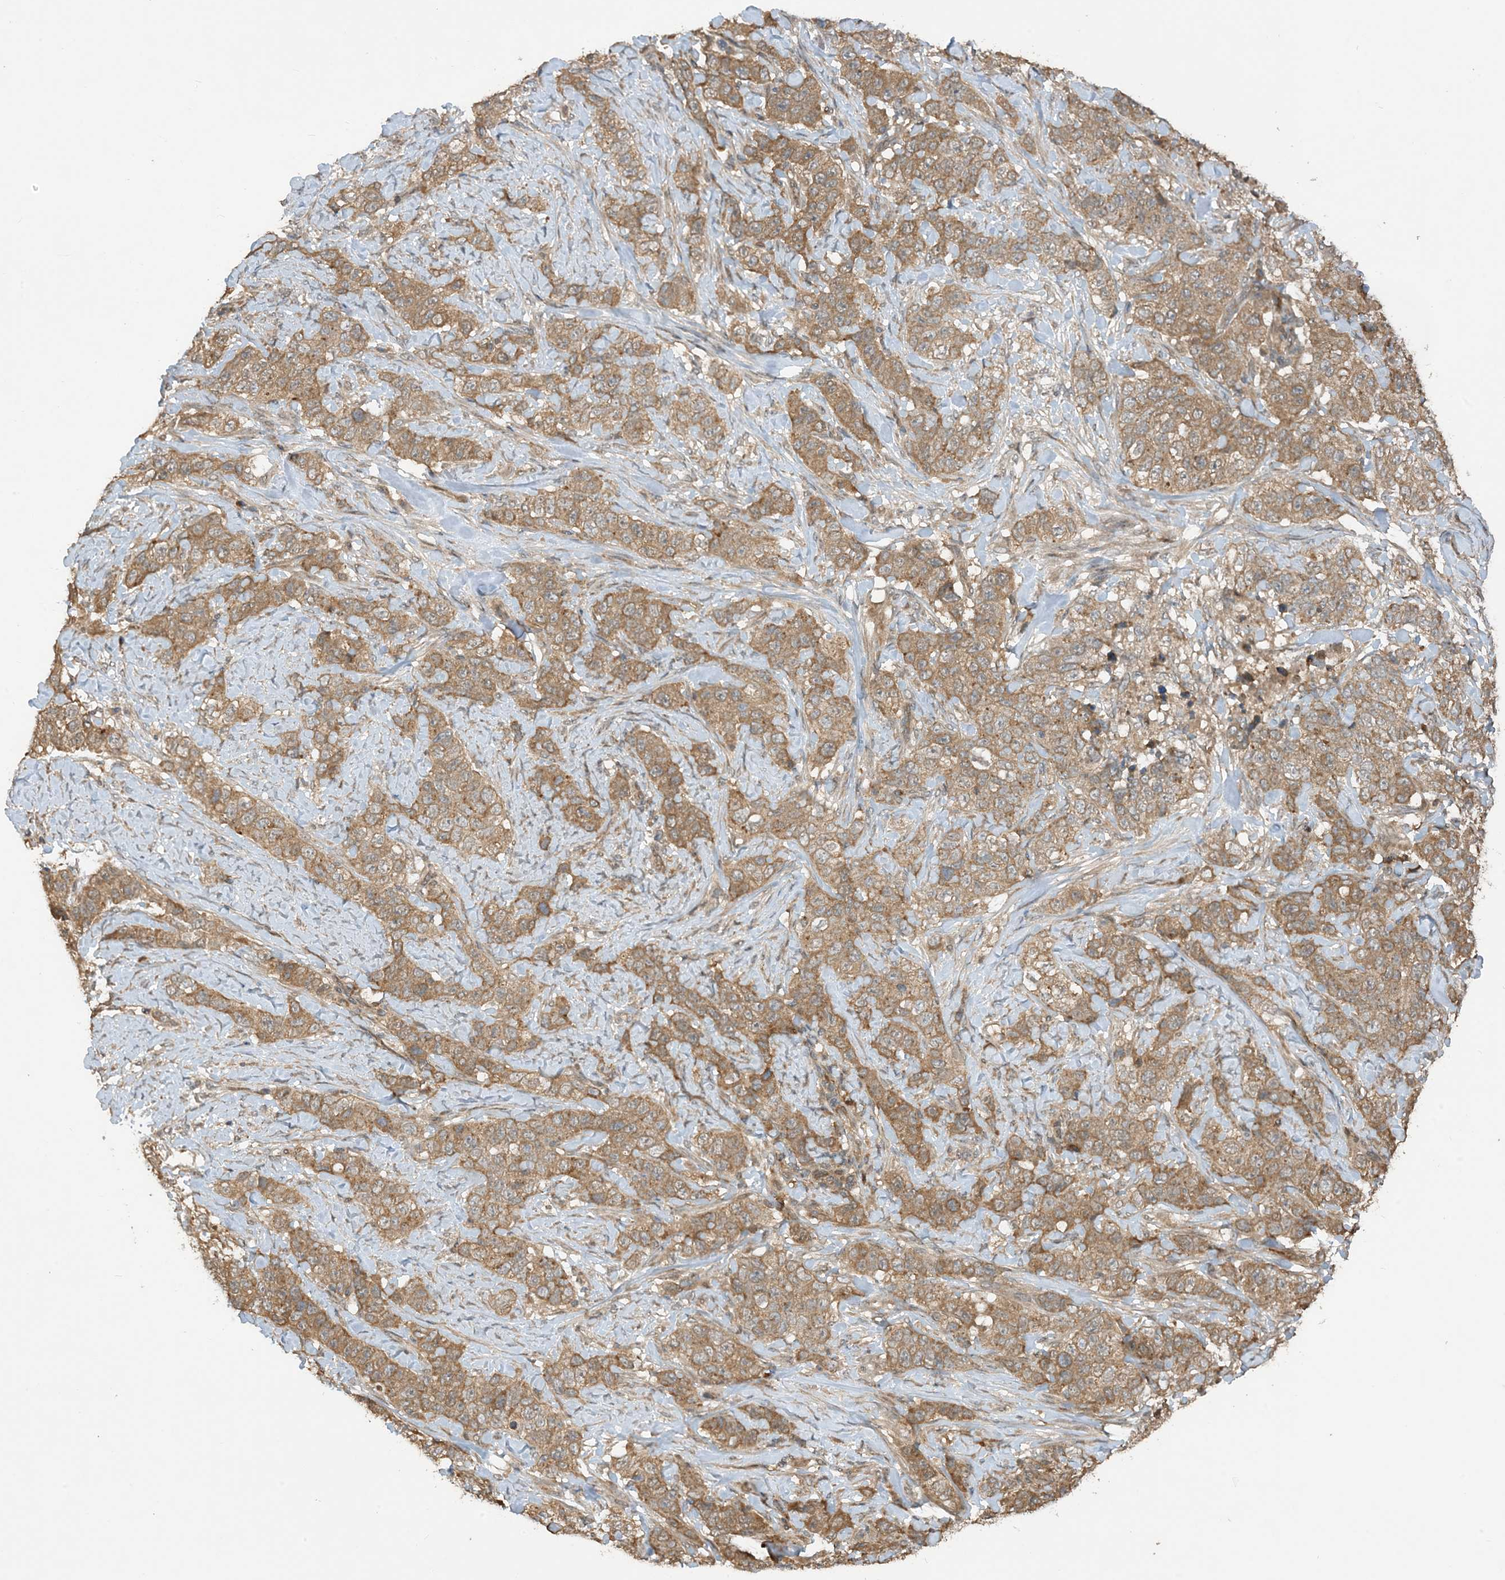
{"staining": {"intensity": "moderate", "quantity": ">75%", "location": "cytoplasmic/membranous"}, "tissue": "stomach cancer", "cell_type": "Tumor cells", "image_type": "cancer", "snomed": [{"axis": "morphology", "description": "Adenocarcinoma, NOS"}, {"axis": "topography", "description": "Stomach"}], "caption": "Tumor cells reveal medium levels of moderate cytoplasmic/membranous staining in about >75% of cells in human stomach adenocarcinoma.", "gene": "PUSL1", "patient": {"sex": "male", "age": 48}}